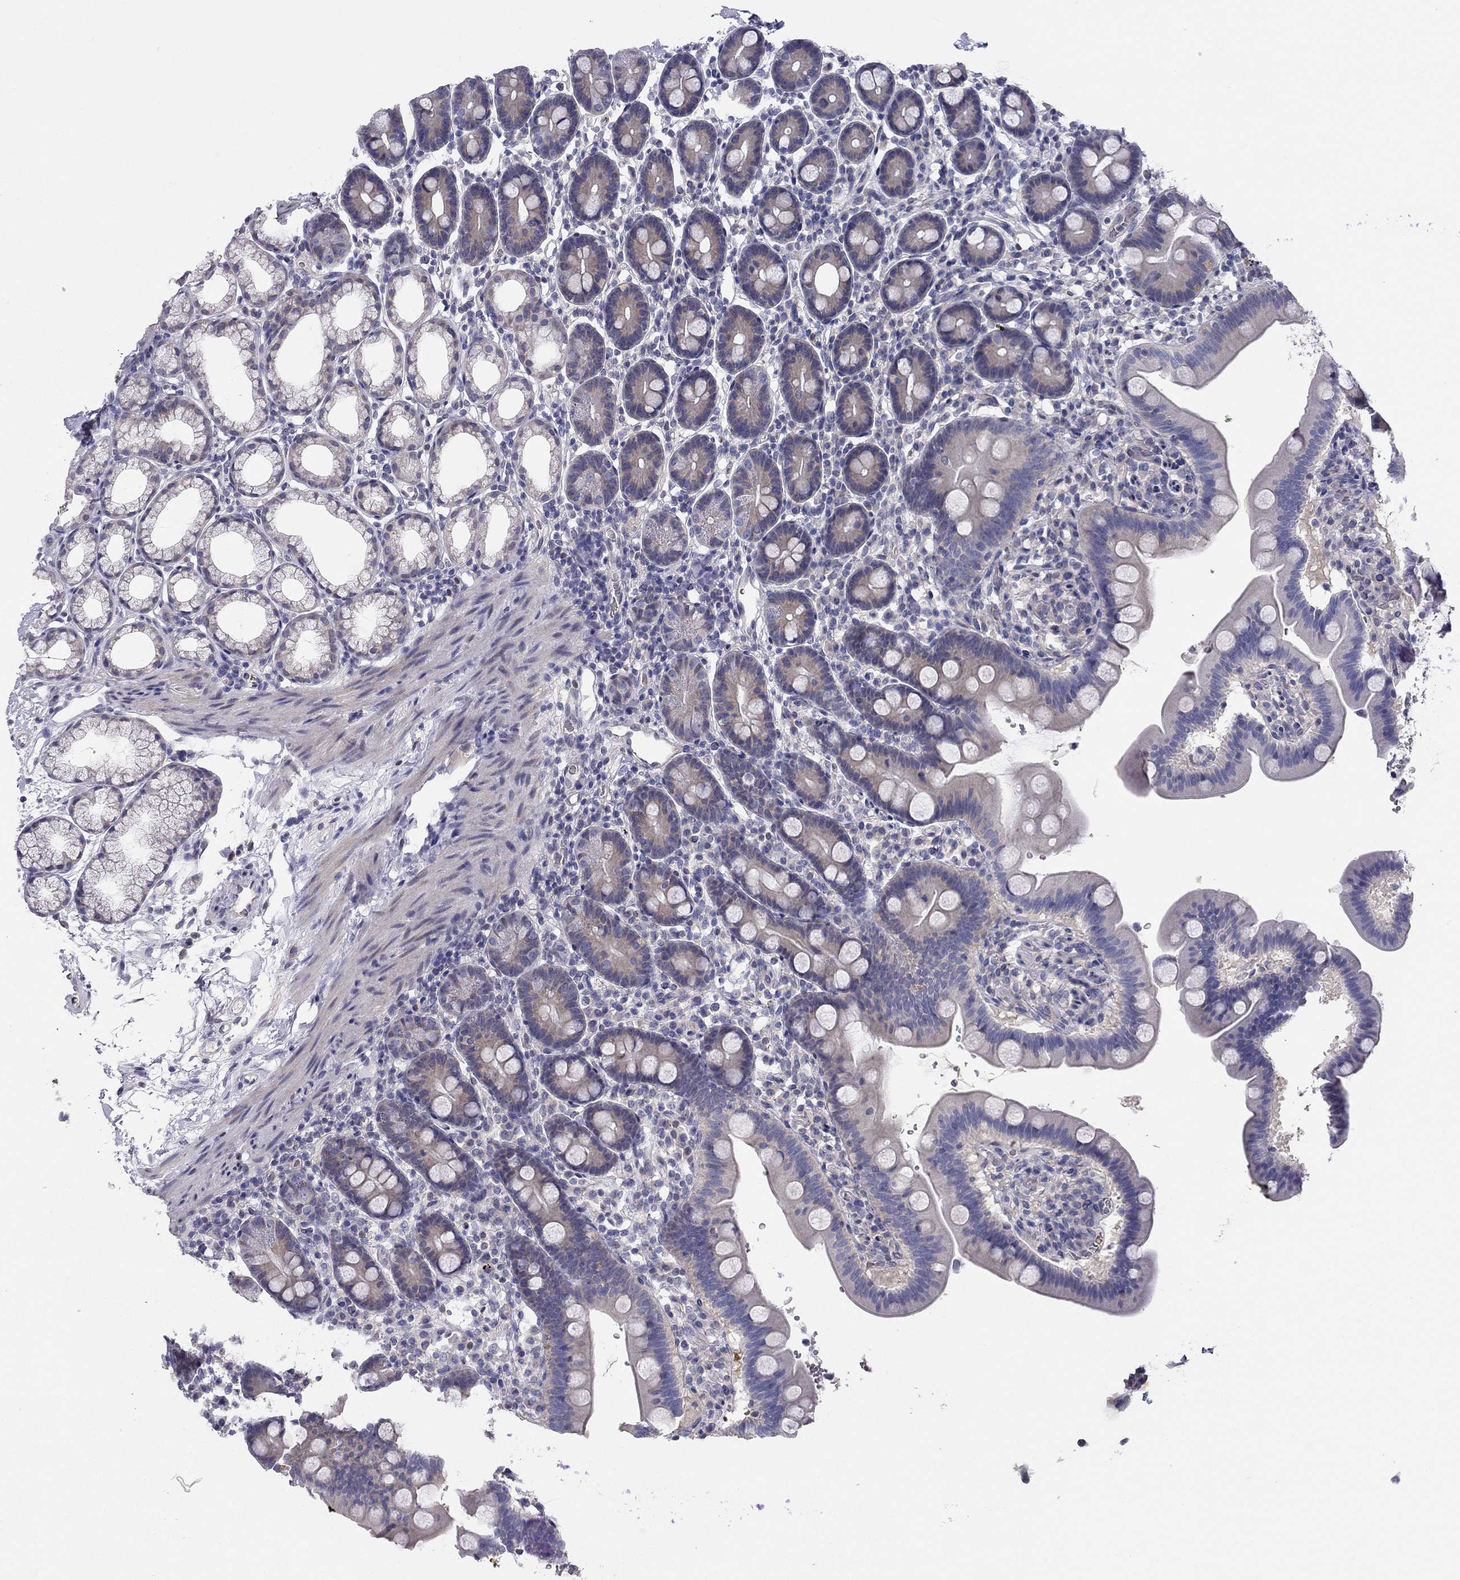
{"staining": {"intensity": "negative", "quantity": "none", "location": "none"}, "tissue": "duodenum", "cell_type": "Glandular cells", "image_type": "normal", "snomed": [{"axis": "morphology", "description": "Normal tissue, NOS"}, {"axis": "topography", "description": "Duodenum"}], "caption": "High power microscopy histopathology image of an immunohistochemistry micrograph of normal duodenum, revealing no significant expression in glandular cells. (IHC, brightfield microscopy, high magnification).", "gene": "RSPH14", "patient": {"sex": "male", "age": 59}}